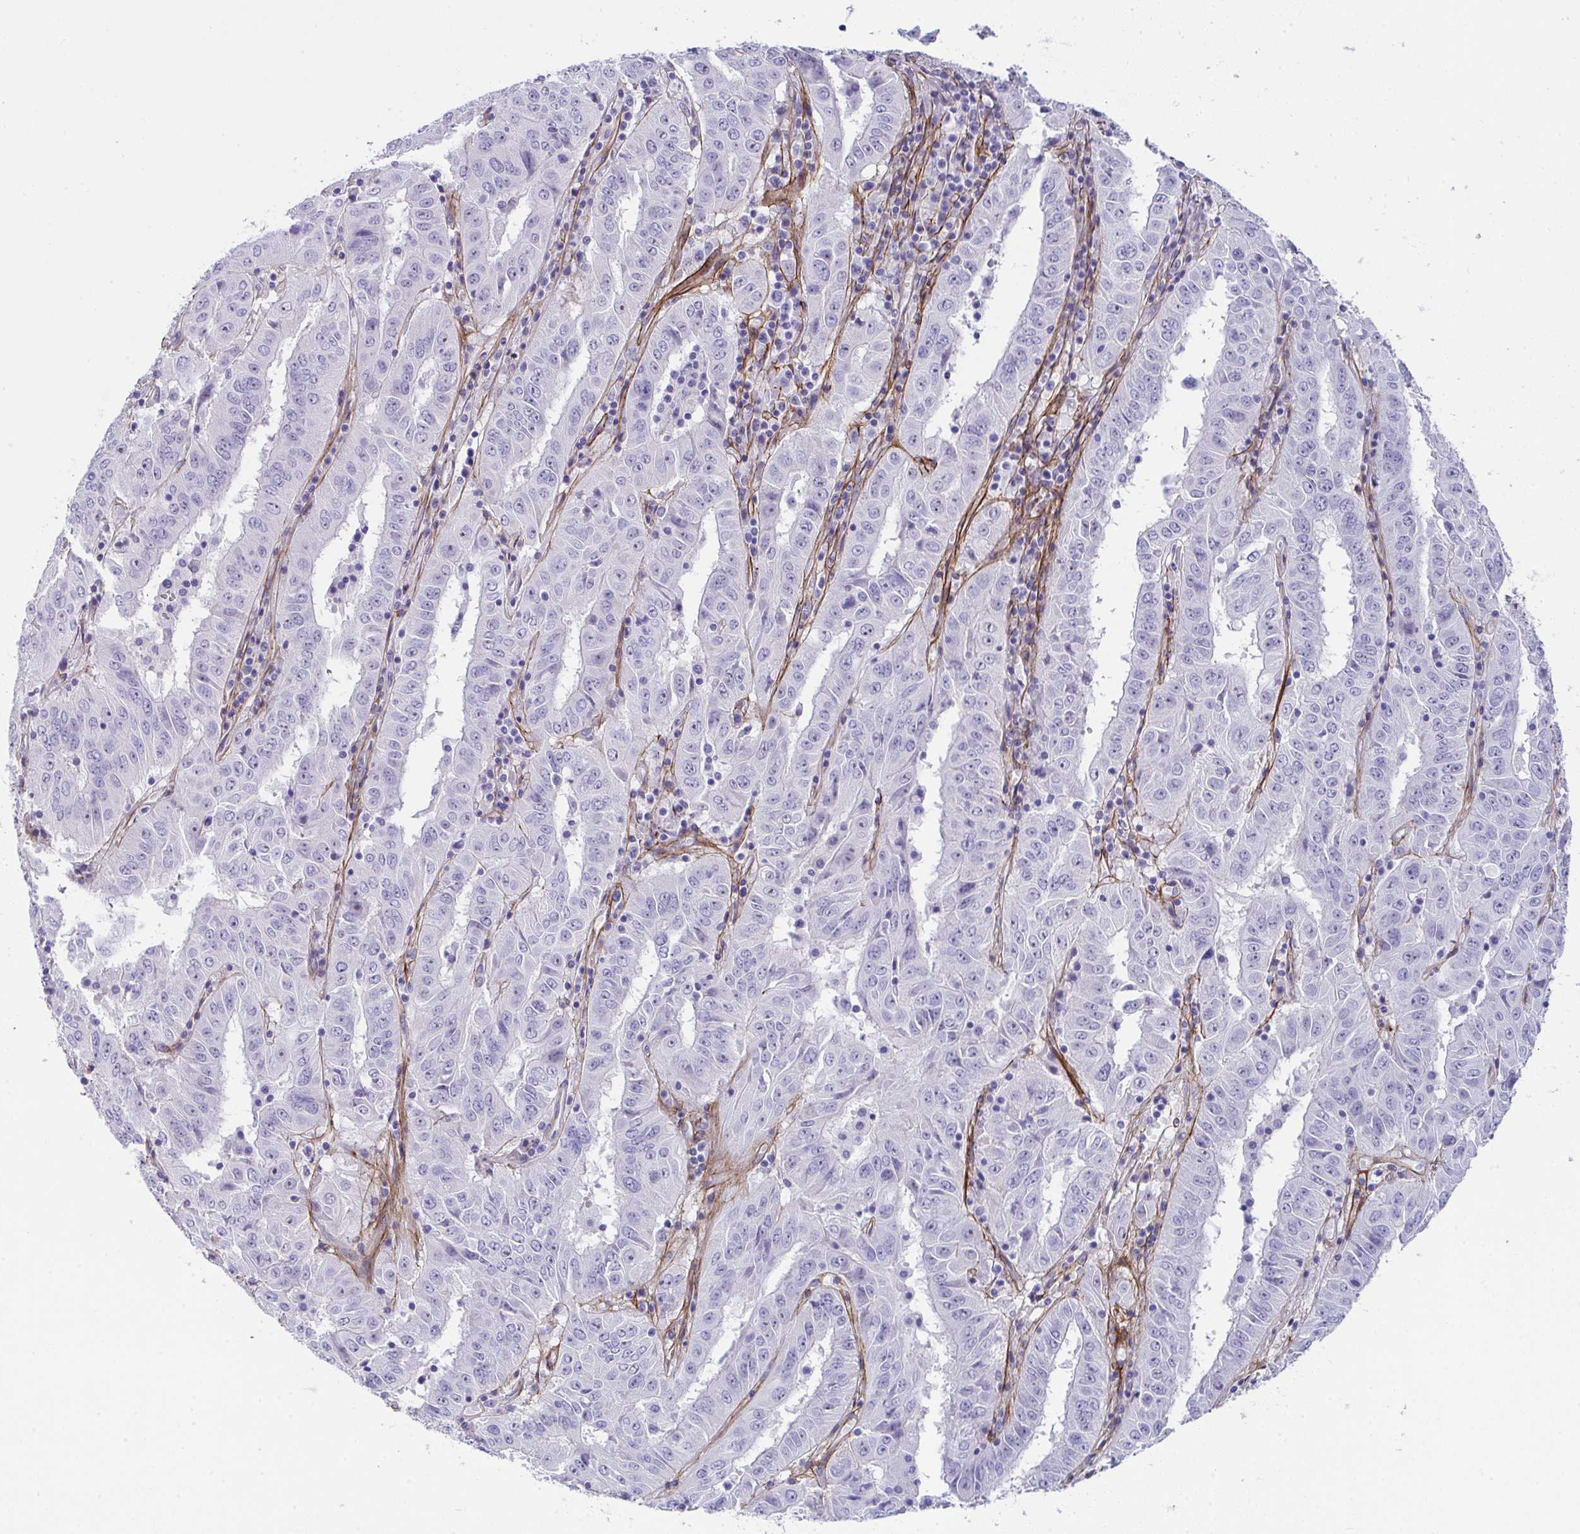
{"staining": {"intensity": "negative", "quantity": "none", "location": "none"}, "tissue": "pancreatic cancer", "cell_type": "Tumor cells", "image_type": "cancer", "snomed": [{"axis": "morphology", "description": "Adenocarcinoma, NOS"}, {"axis": "topography", "description": "Pancreas"}], "caption": "High power microscopy micrograph of an IHC photomicrograph of pancreatic cancer (adenocarcinoma), revealing no significant staining in tumor cells.", "gene": "LHFPL6", "patient": {"sex": "male", "age": 63}}